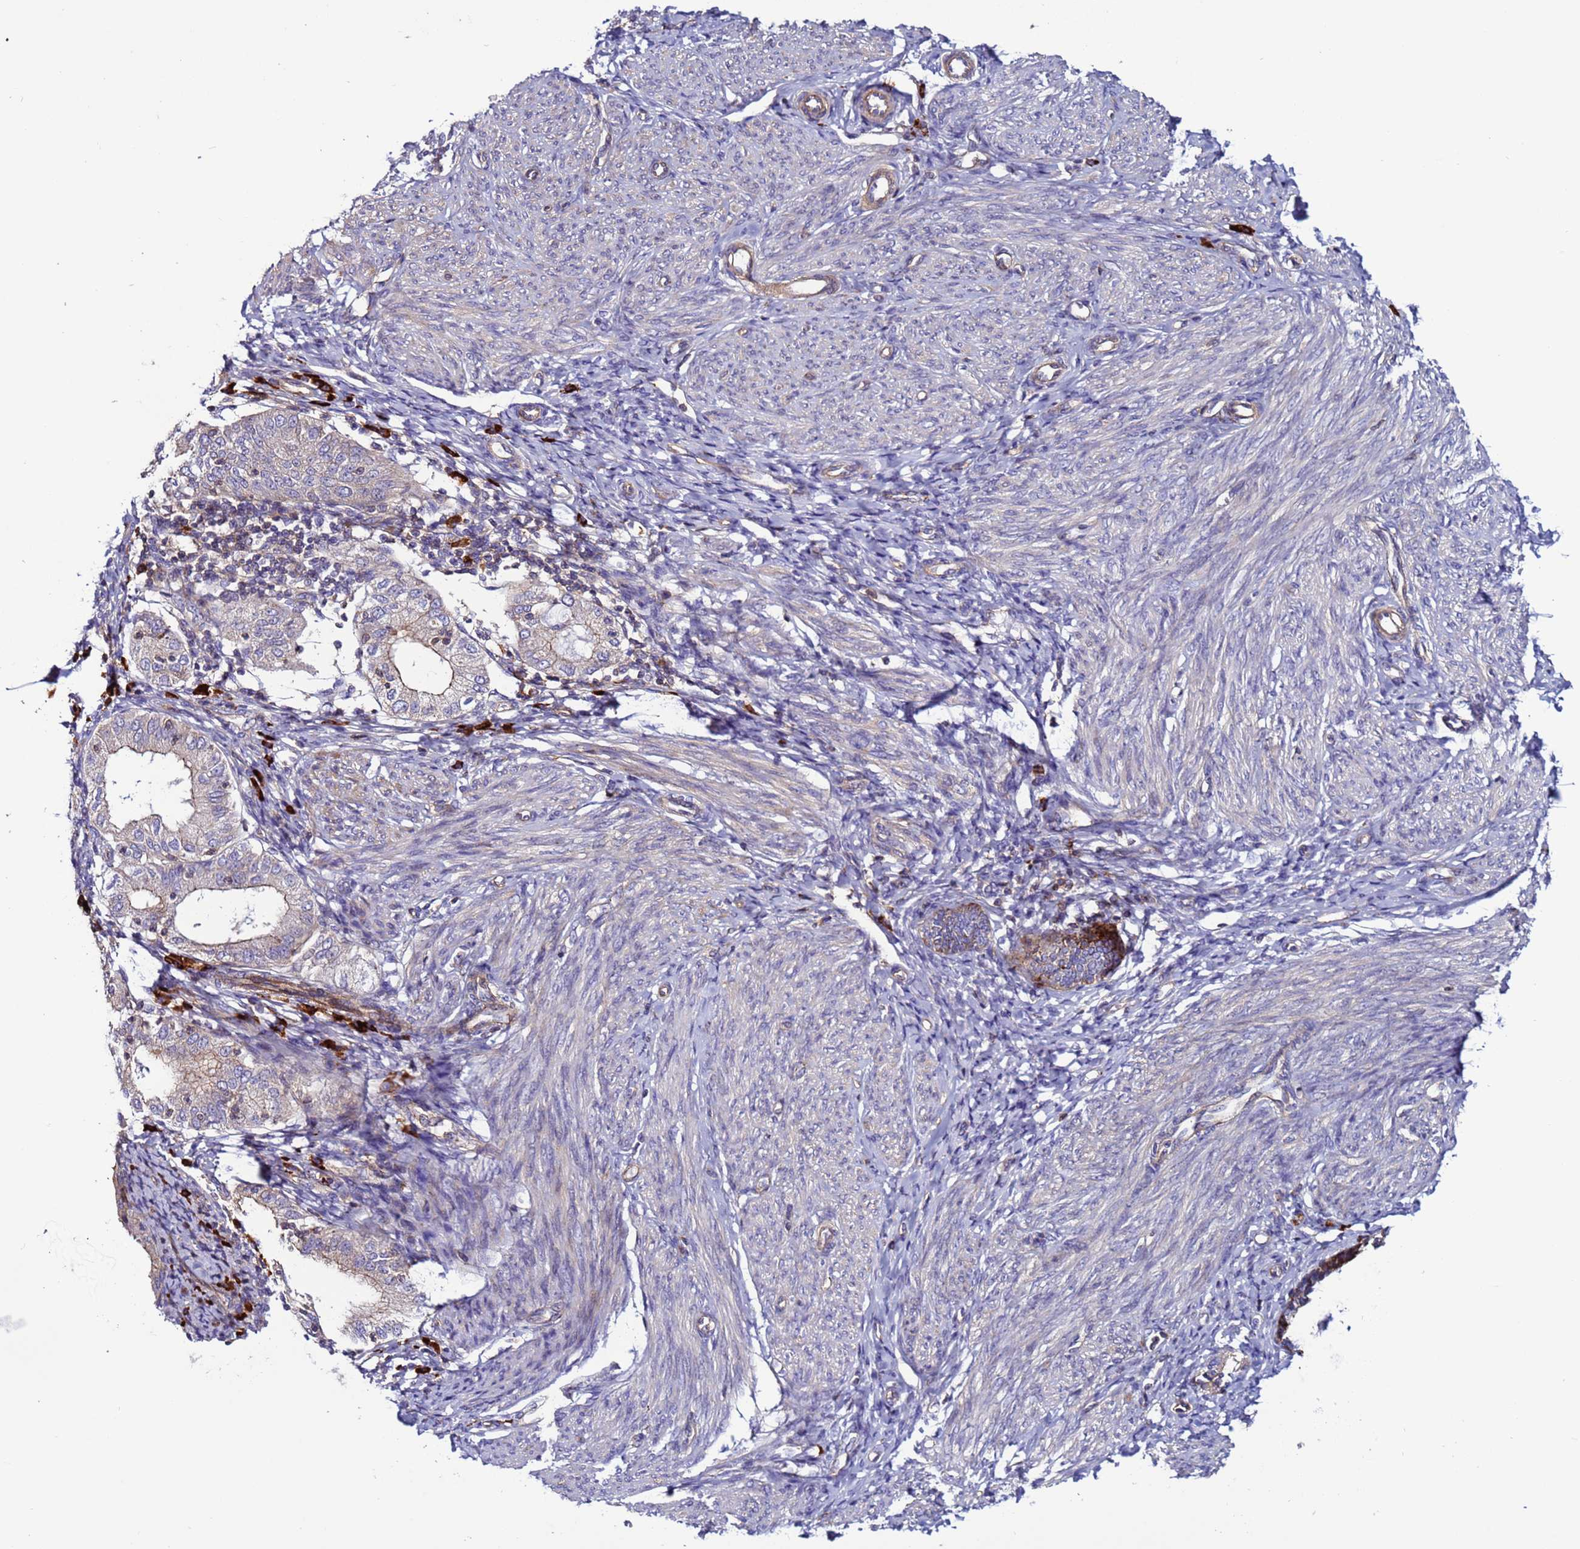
{"staining": {"intensity": "negative", "quantity": "none", "location": "none"}, "tissue": "endometrium", "cell_type": "Cells in endometrial stroma", "image_type": "normal", "snomed": [{"axis": "morphology", "description": "Normal tissue, NOS"}, {"axis": "topography", "description": "Endometrium"}], "caption": "Immunohistochemistry (IHC) image of unremarkable endometrium: endometrium stained with DAB (3,3'-diaminobenzidine) displays no significant protein positivity in cells in endometrial stroma. (DAB immunohistochemistry (IHC) with hematoxylin counter stain).", "gene": "EFCAB8", "patient": {"sex": "female", "age": 72}}